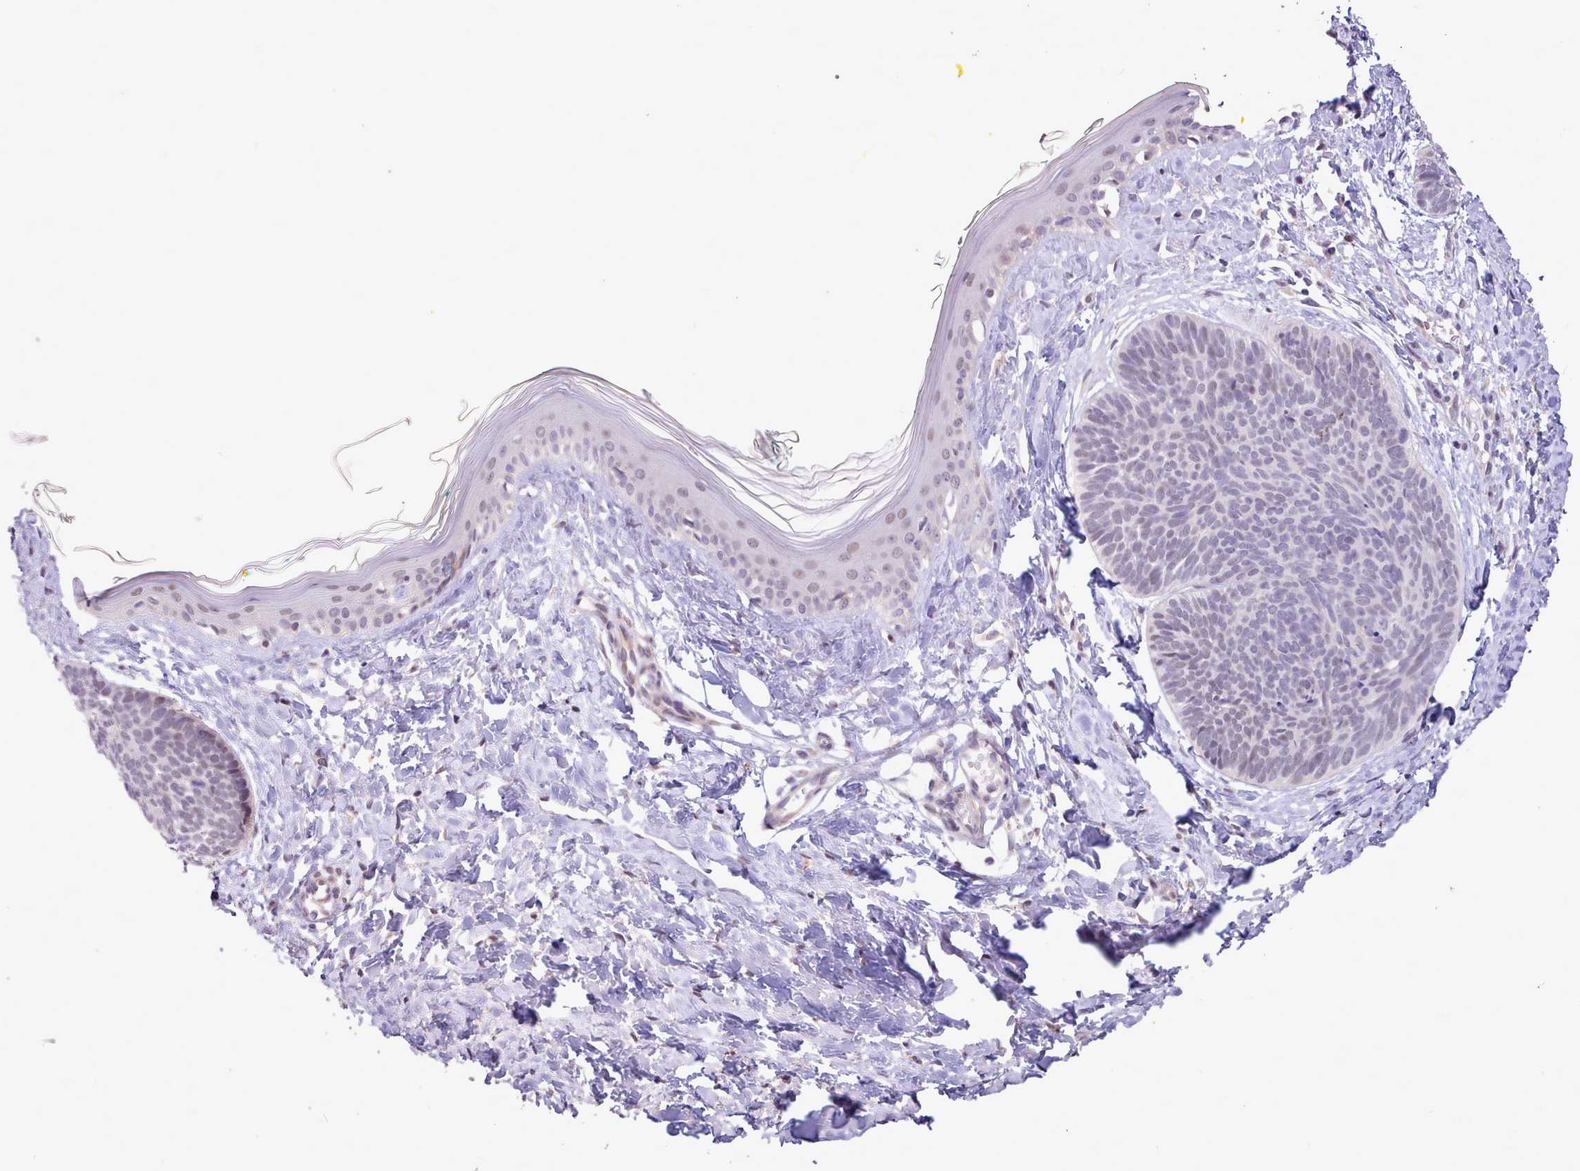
{"staining": {"intensity": "negative", "quantity": "none", "location": "none"}, "tissue": "skin cancer", "cell_type": "Tumor cells", "image_type": "cancer", "snomed": [{"axis": "morphology", "description": "Basal cell carcinoma"}, {"axis": "topography", "description": "Skin"}], "caption": "DAB immunohistochemical staining of human basal cell carcinoma (skin) displays no significant expression in tumor cells.", "gene": "ZNF607", "patient": {"sex": "female", "age": 81}}